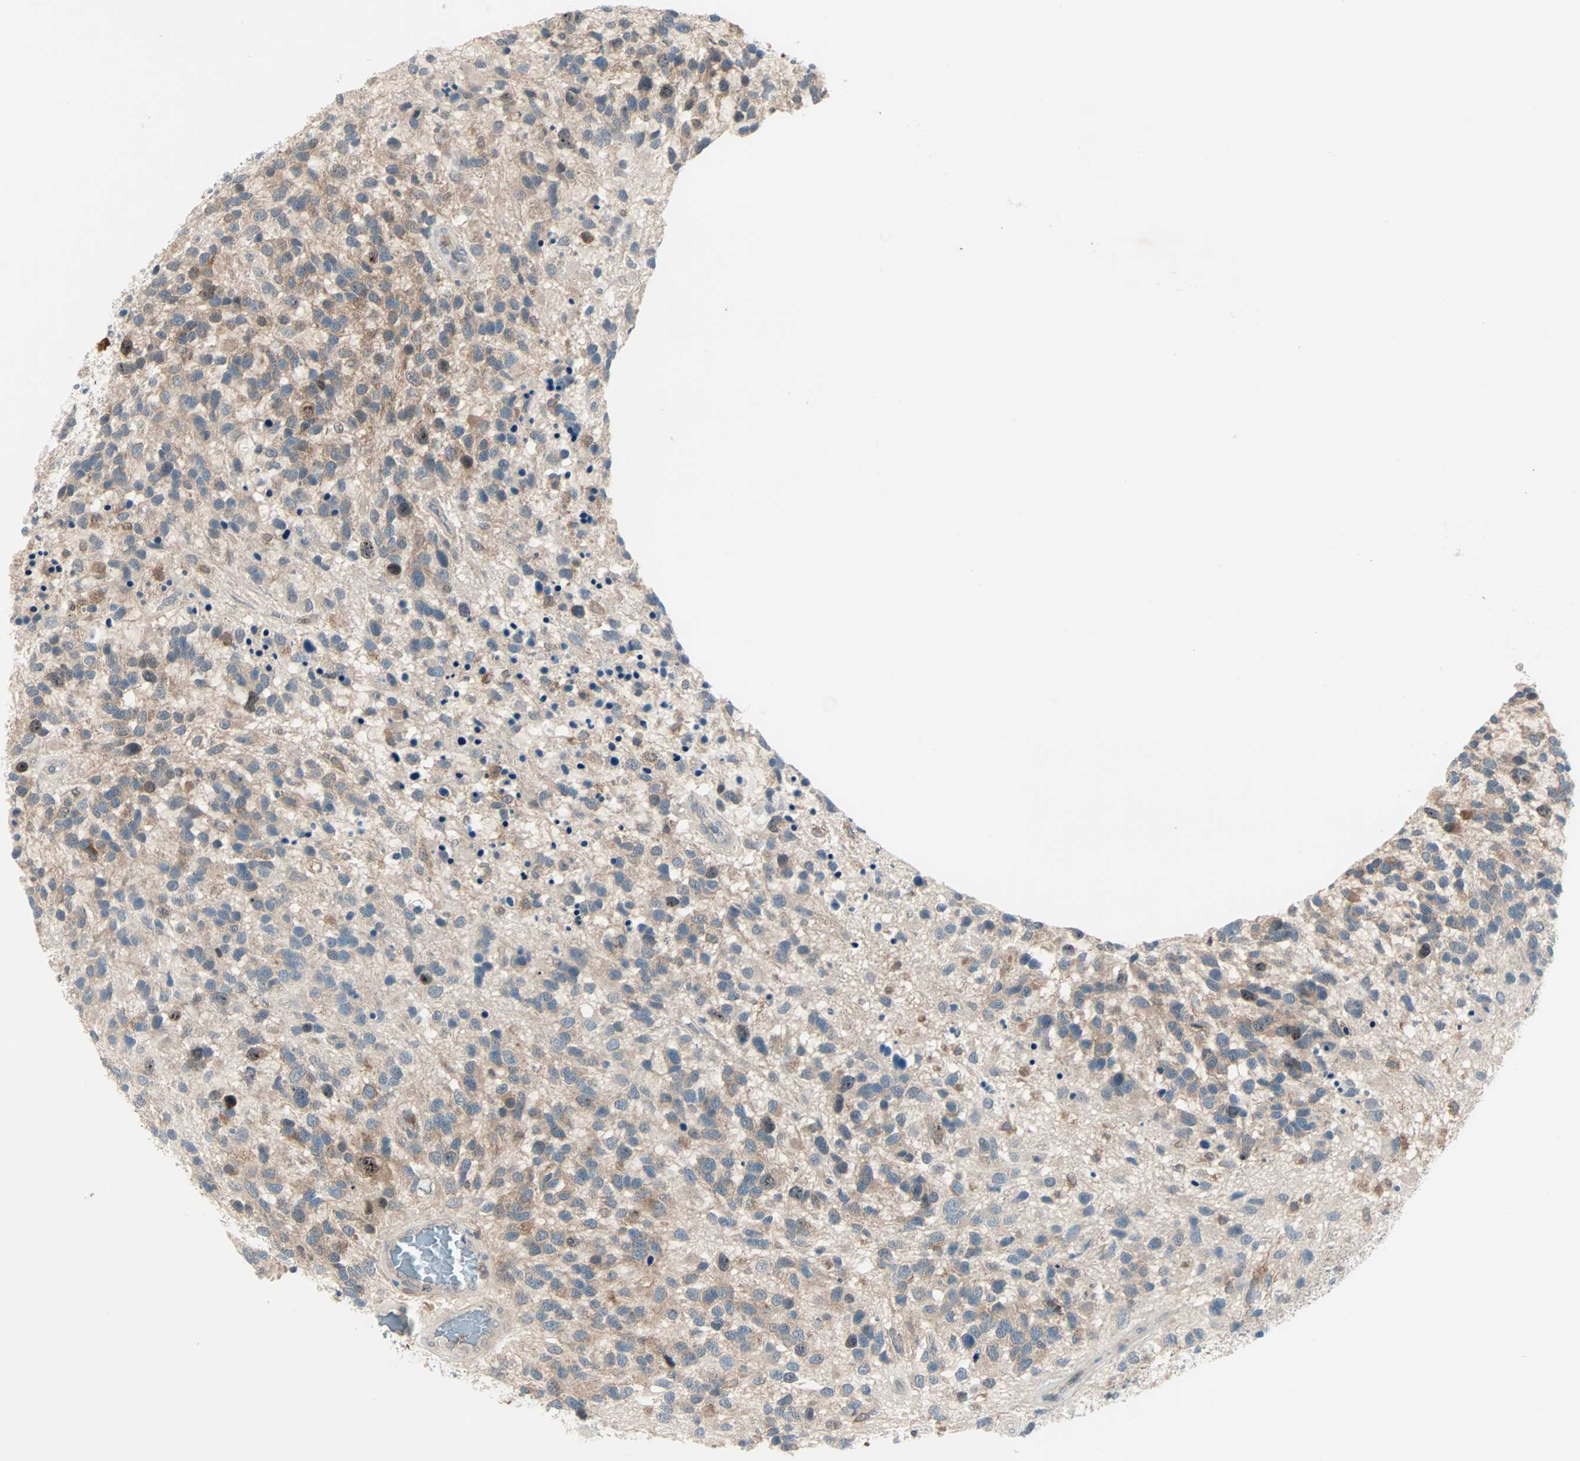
{"staining": {"intensity": "moderate", "quantity": "25%-75%", "location": "cytoplasmic/membranous"}, "tissue": "glioma", "cell_type": "Tumor cells", "image_type": "cancer", "snomed": [{"axis": "morphology", "description": "Glioma, malignant, High grade"}, {"axis": "topography", "description": "Brain"}], "caption": "An immunohistochemistry micrograph of neoplastic tissue is shown. Protein staining in brown highlights moderate cytoplasmic/membranous positivity in malignant glioma (high-grade) within tumor cells.", "gene": "SMIM8", "patient": {"sex": "female", "age": 58}}